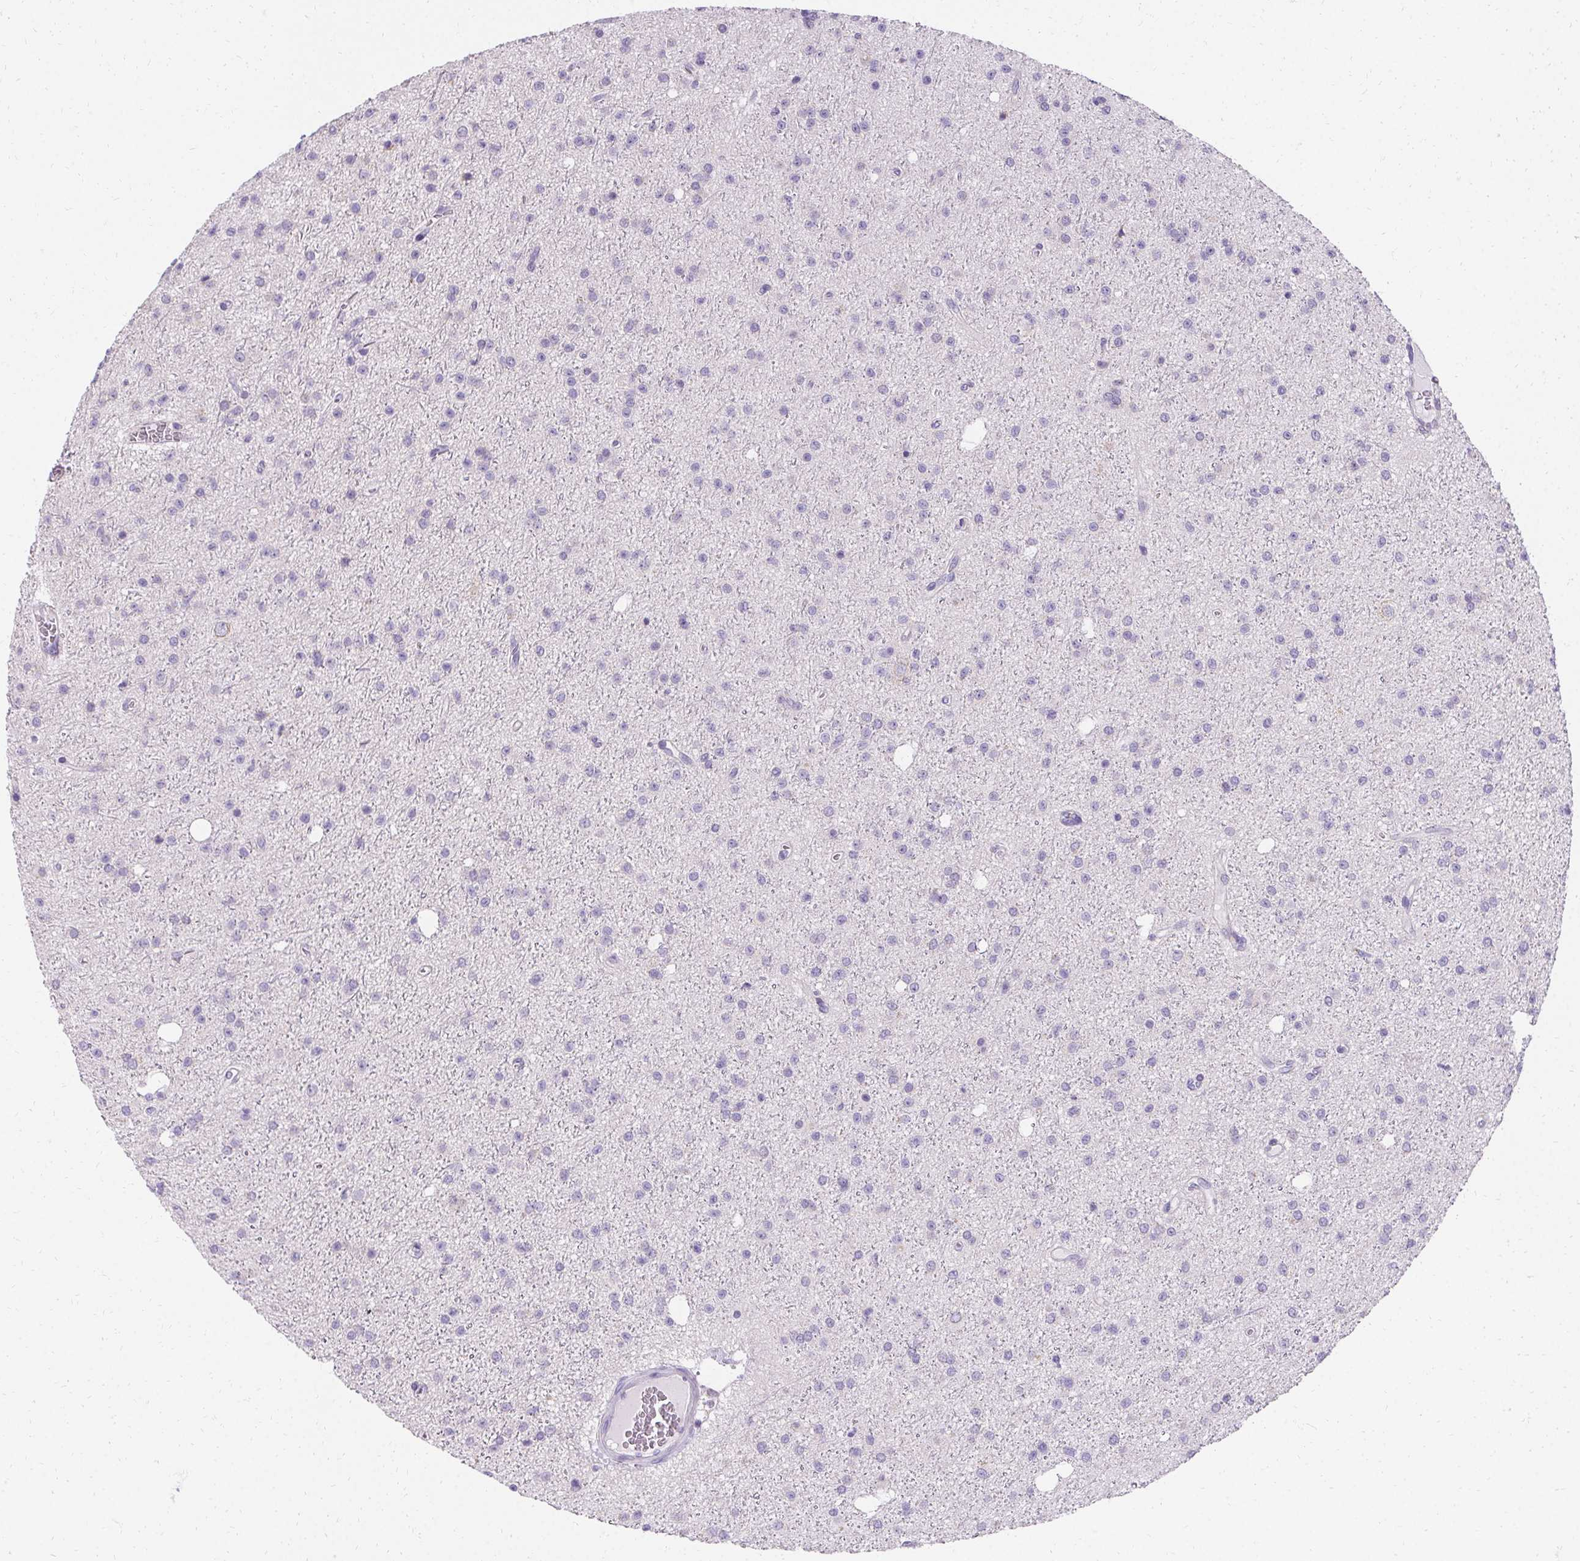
{"staining": {"intensity": "negative", "quantity": "none", "location": "none"}, "tissue": "glioma", "cell_type": "Tumor cells", "image_type": "cancer", "snomed": [{"axis": "morphology", "description": "Glioma, malignant, Low grade"}, {"axis": "topography", "description": "Brain"}], "caption": "The image reveals no staining of tumor cells in malignant glioma (low-grade). Brightfield microscopy of immunohistochemistry stained with DAB (3,3'-diaminobenzidine) (brown) and hematoxylin (blue), captured at high magnification.", "gene": "ASGR2", "patient": {"sex": "male", "age": 27}}